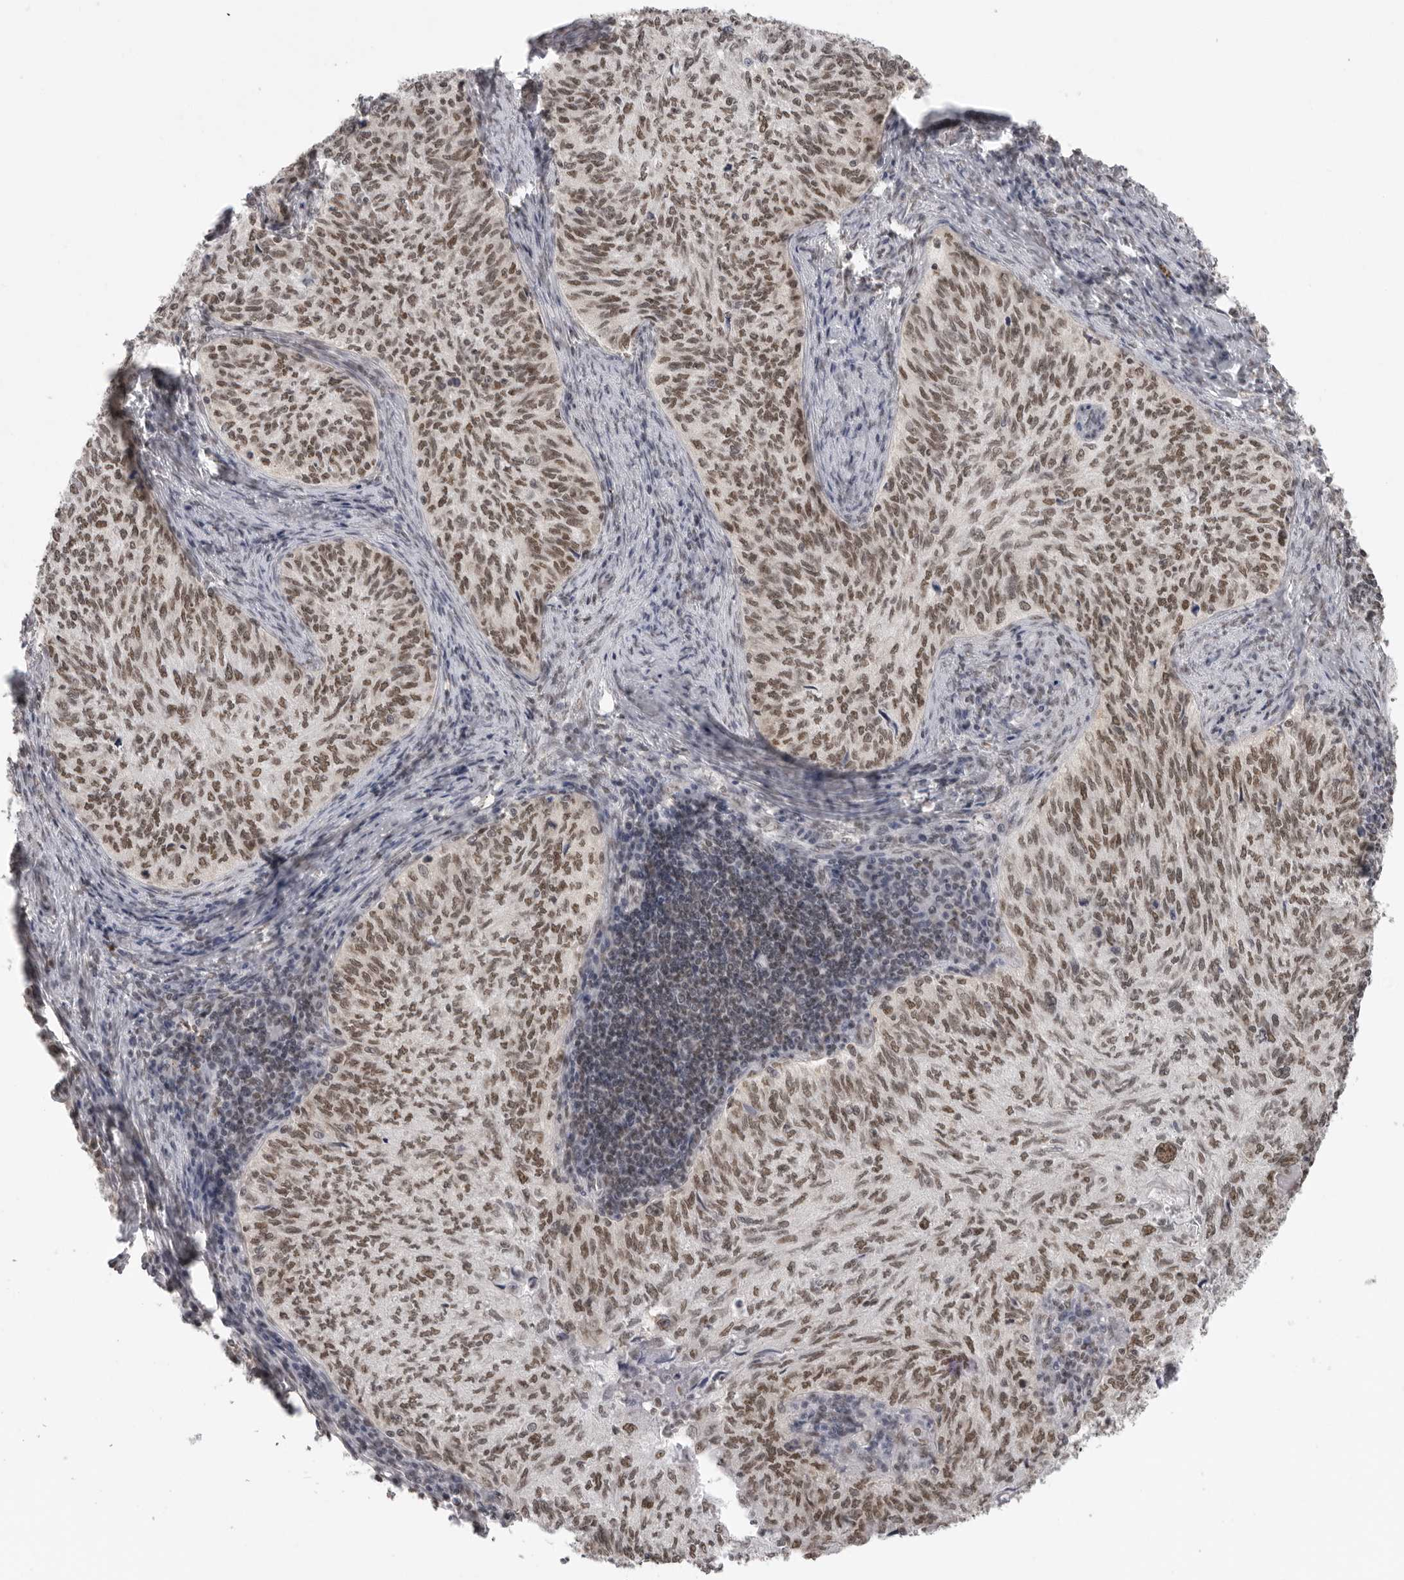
{"staining": {"intensity": "moderate", "quantity": ">75%", "location": "nuclear"}, "tissue": "cervical cancer", "cell_type": "Tumor cells", "image_type": "cancer", "snomed": [{"axis": "morphology", "description": "Squamous cell carcinoma, NOS"}, {"axis": "topography", "description": "Cervix"}], "caption": "Moderate nuclear expression for a protein is seen in approximately >75% of tumor cells of cervical cancer using IHC.", "gene": "RPA2", "patient": {"sex": "female", "age": 30}}